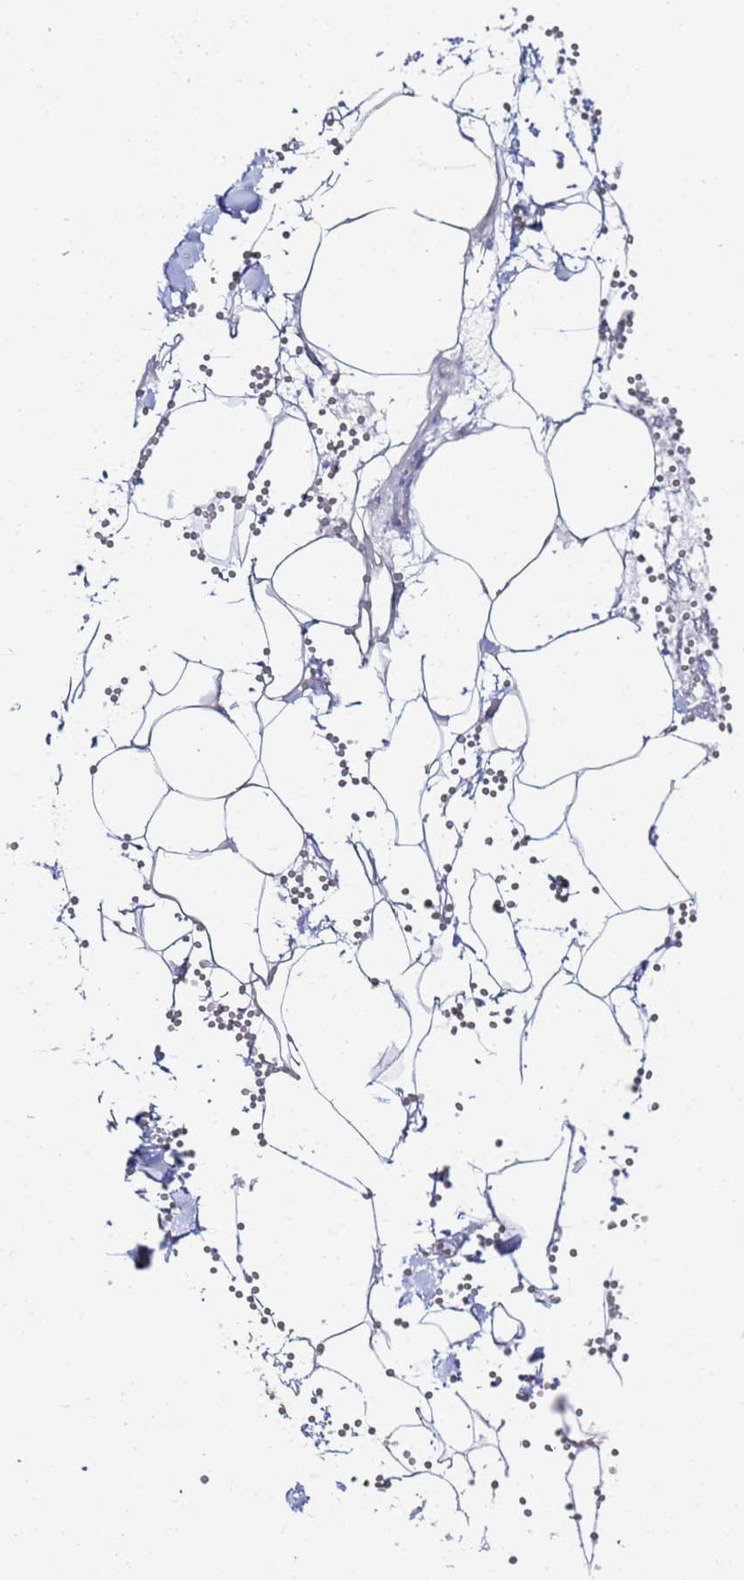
{"staining": {"intensity": "negative", "quantity": "none", "location": "none"}, "tissue": "adipose tissue", "cell_type": "Adipocytes", "image_type": "normal", "snomed": [{"axis": "morphology", "description": "Normal tissue, NOS"}, {"axis": "topography", "description": "Gallbladder"}, {"axis": "topography", "description": "Peripheral nerve tissue"}], "caption": "Immunohistochemistry micrograph of benign adipose tissue stained for a protein (brown), which shows no positivity in adipocytes.", "gene": "RAB39A", "patient": {"sex": "male", "age": 38}}